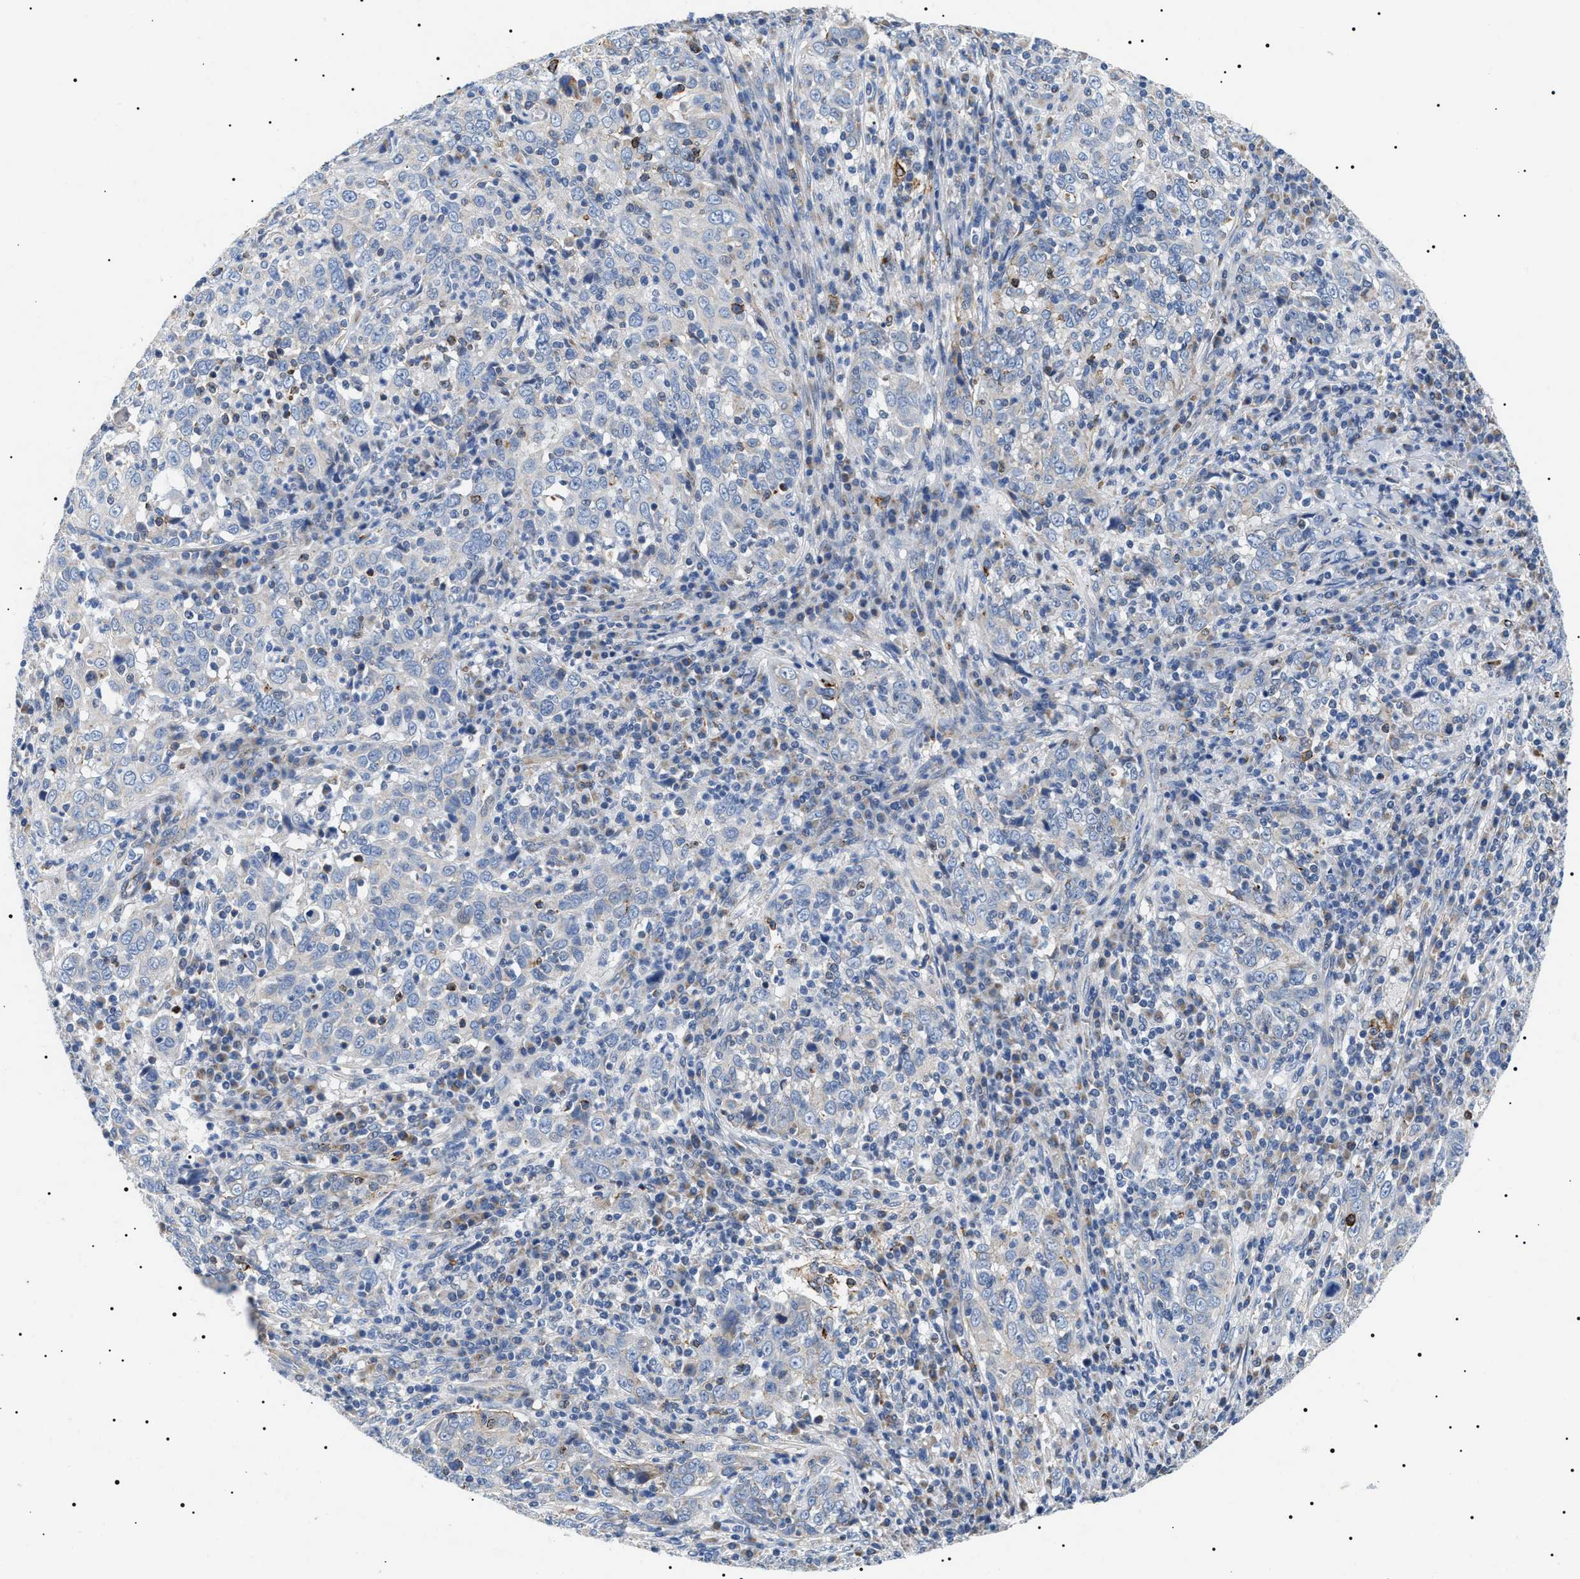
{"staining": {"intensity": "negative", "quantity": "none", "location": "none"}, "tissue": "cervical cancer", "cell_type": "Tumor cells", "image_type": "cancer", "snomed": [{"axis": "morphology", "description": "Squamous cell carcinoma, NOS"}, {"axis": "topography", "description": "Cervix"}], "caption": "Immunohistochemistry of squamous cell carcinoma (cervical) shows no expression in tumor cells. Brightfield microscopy of immunohistochemistry stained with DAB (brown) and hematoxylin (blue), captured at high magnification.", "gene": "TMEM222", "patient": {"sex": "female", "age": 46}}